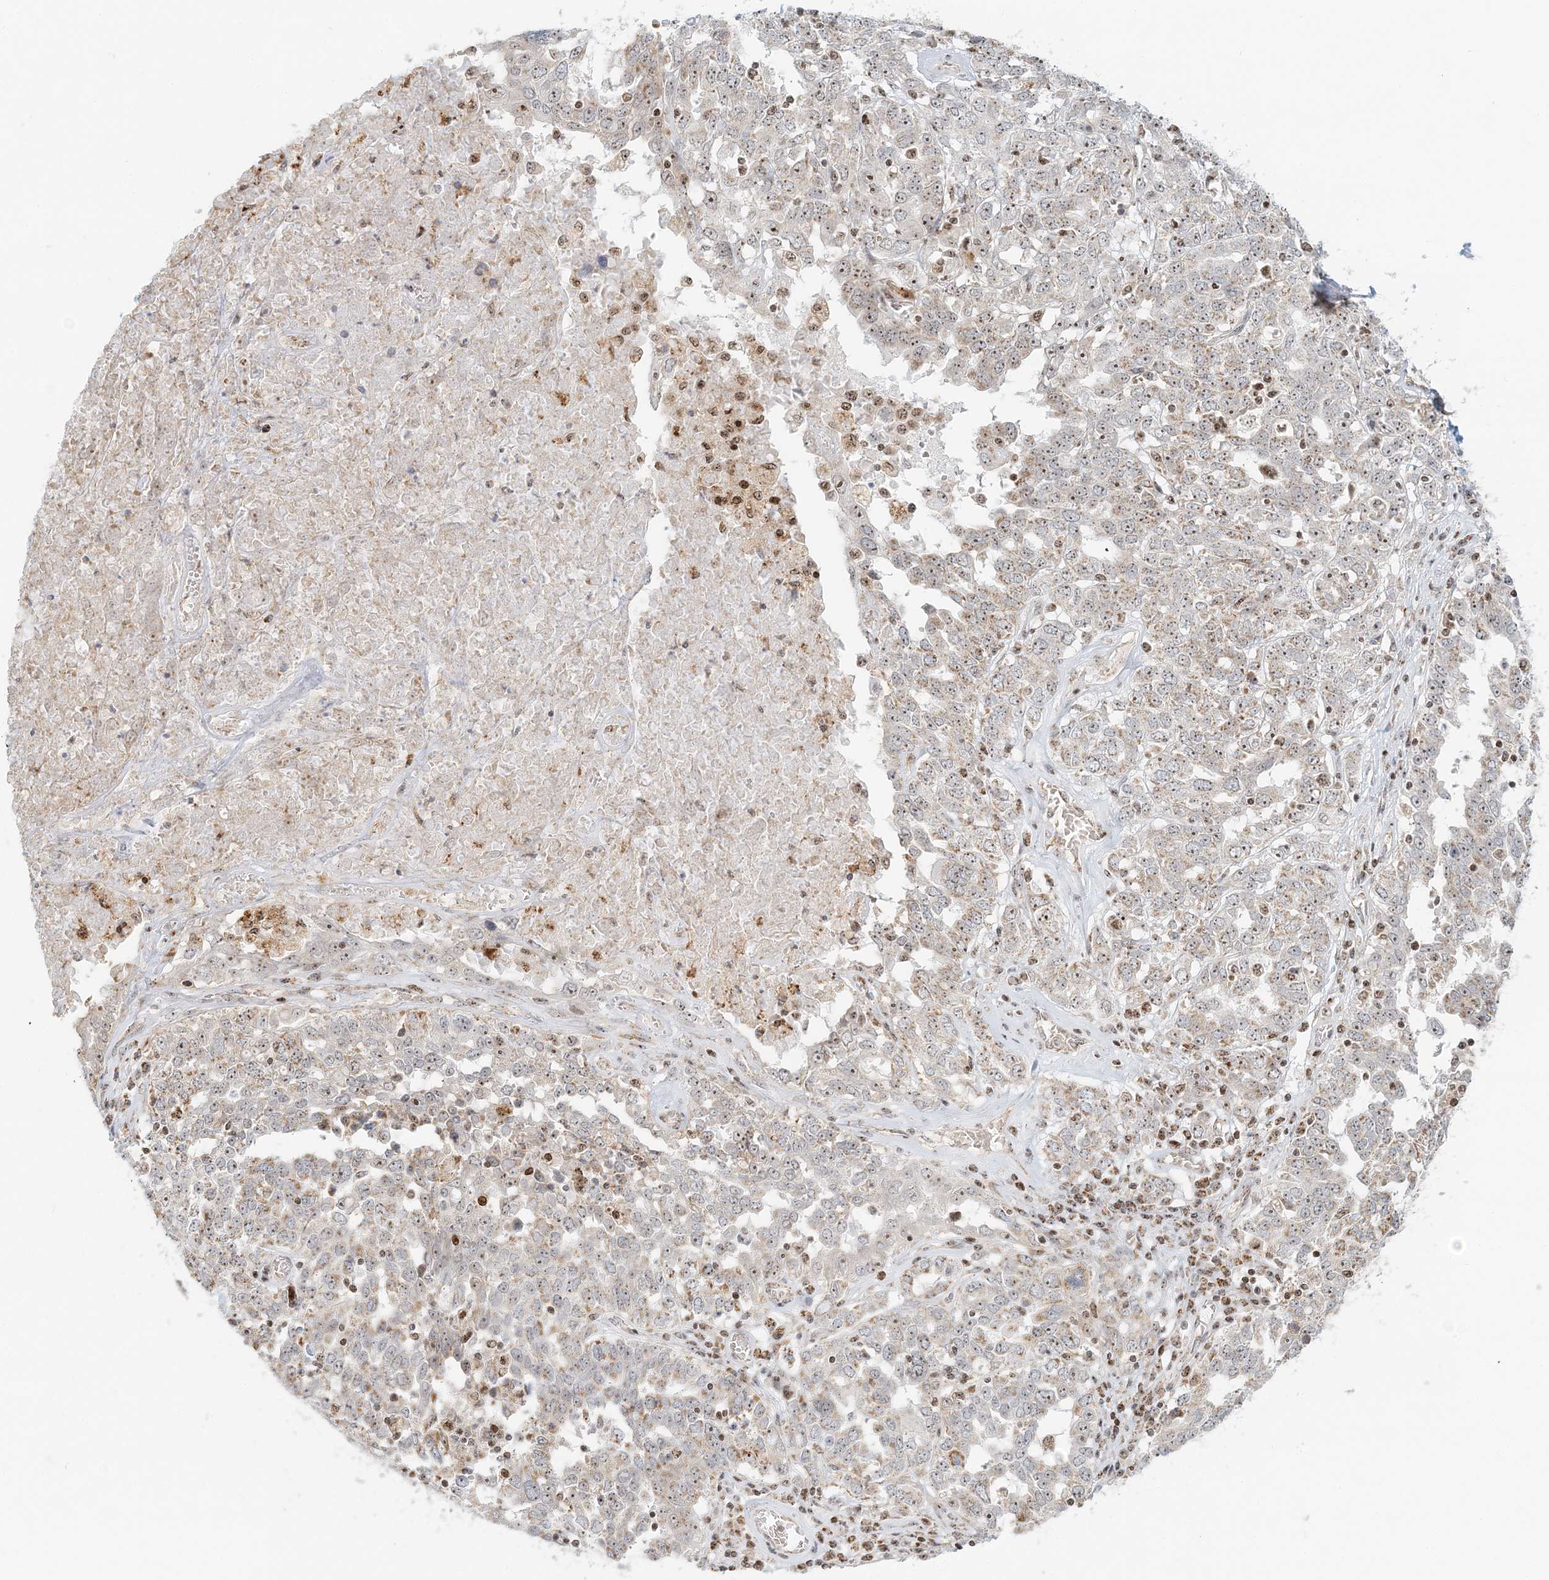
{"staining": {"intensity": "moderate", "quantity": "25%-75%", "location": "cytoplasmic/membranous,nuclear"}, "tissue": "ovarian cancer", "cell_type": "Tumor cells", "image_type": "cancer", "snomed": [{"axis": "morphology", "description": "Carcinoma, endometroid"}, {"axis": "topography", "description": "Ovary"}], "caption": "The immunohistochemical stain shows moderate cytoplasmic/membranous and nuclear positivity in tumor cells of ovarian endometroid carcinoma tissue. (Stains: DAB (3,3'-diaminobenzidine) in brown, nuclei in blue, Microscopy: brightfield microscopy at high magnification).", "gene": "UBE2F", "patient": {"sex": "female", "age": 62}}